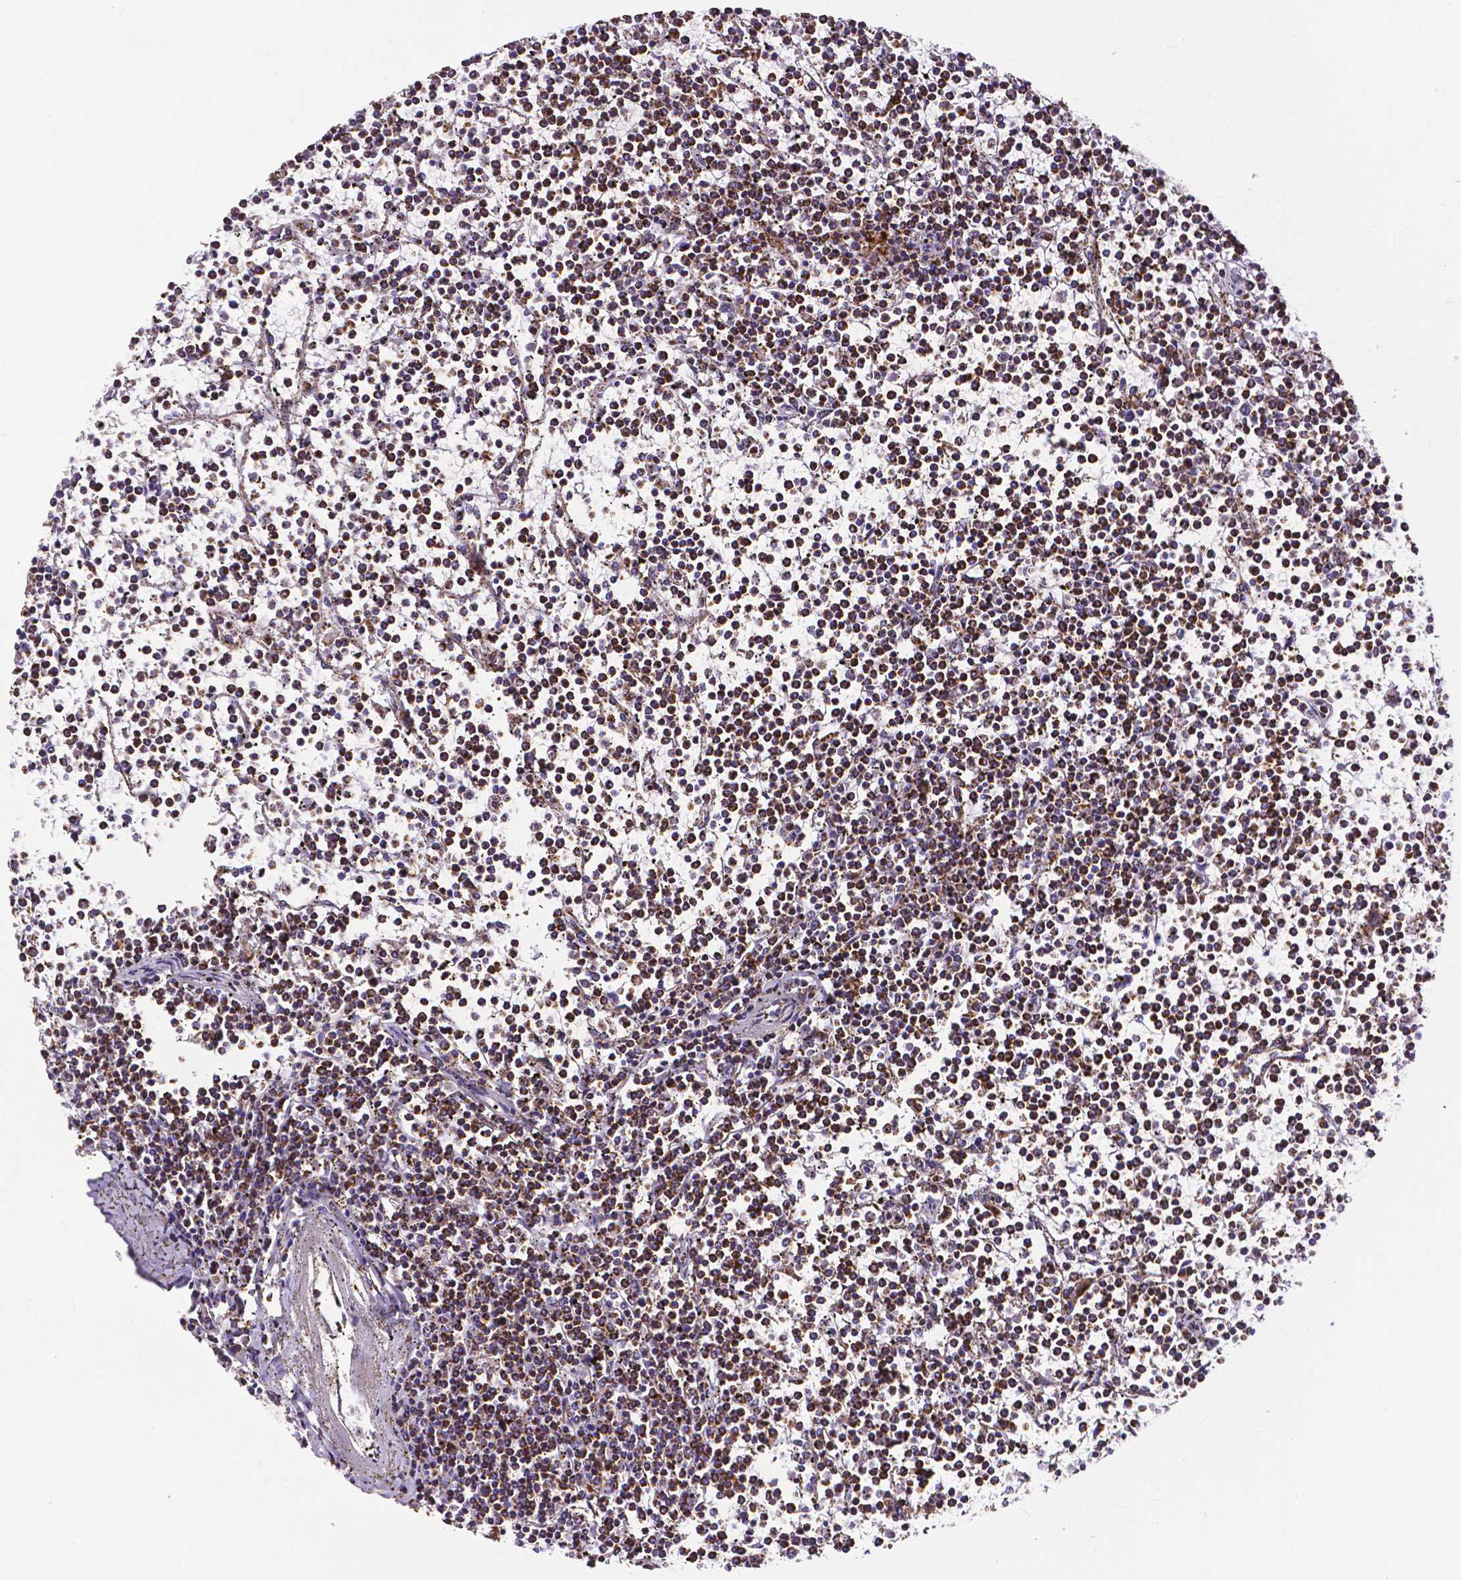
{"staining": {"intensity": "strong", "quantity": ">75%", "location": "cytoplasmic/membranous"}, "tissue": "lymphoma", "cell_type": "Tumor cells", "image_type": "cancer", "snomed": [{"axis": "morphology", "description": "Malignant lymphoma, non-Hodgkin's type, Low grade"}, {"axis": "topography", "description": "Spleen"}], "caption": "The image exhibits immunohistochemical staining of malignant lymphoma, non-Hodgkin's type (low-grade). There is strong cytoplasmic/membranous expression is appreciated in approximately >75% of tumor cells.", "gene": "MACC1", "patient": {"sex": "female", "age": 19}}